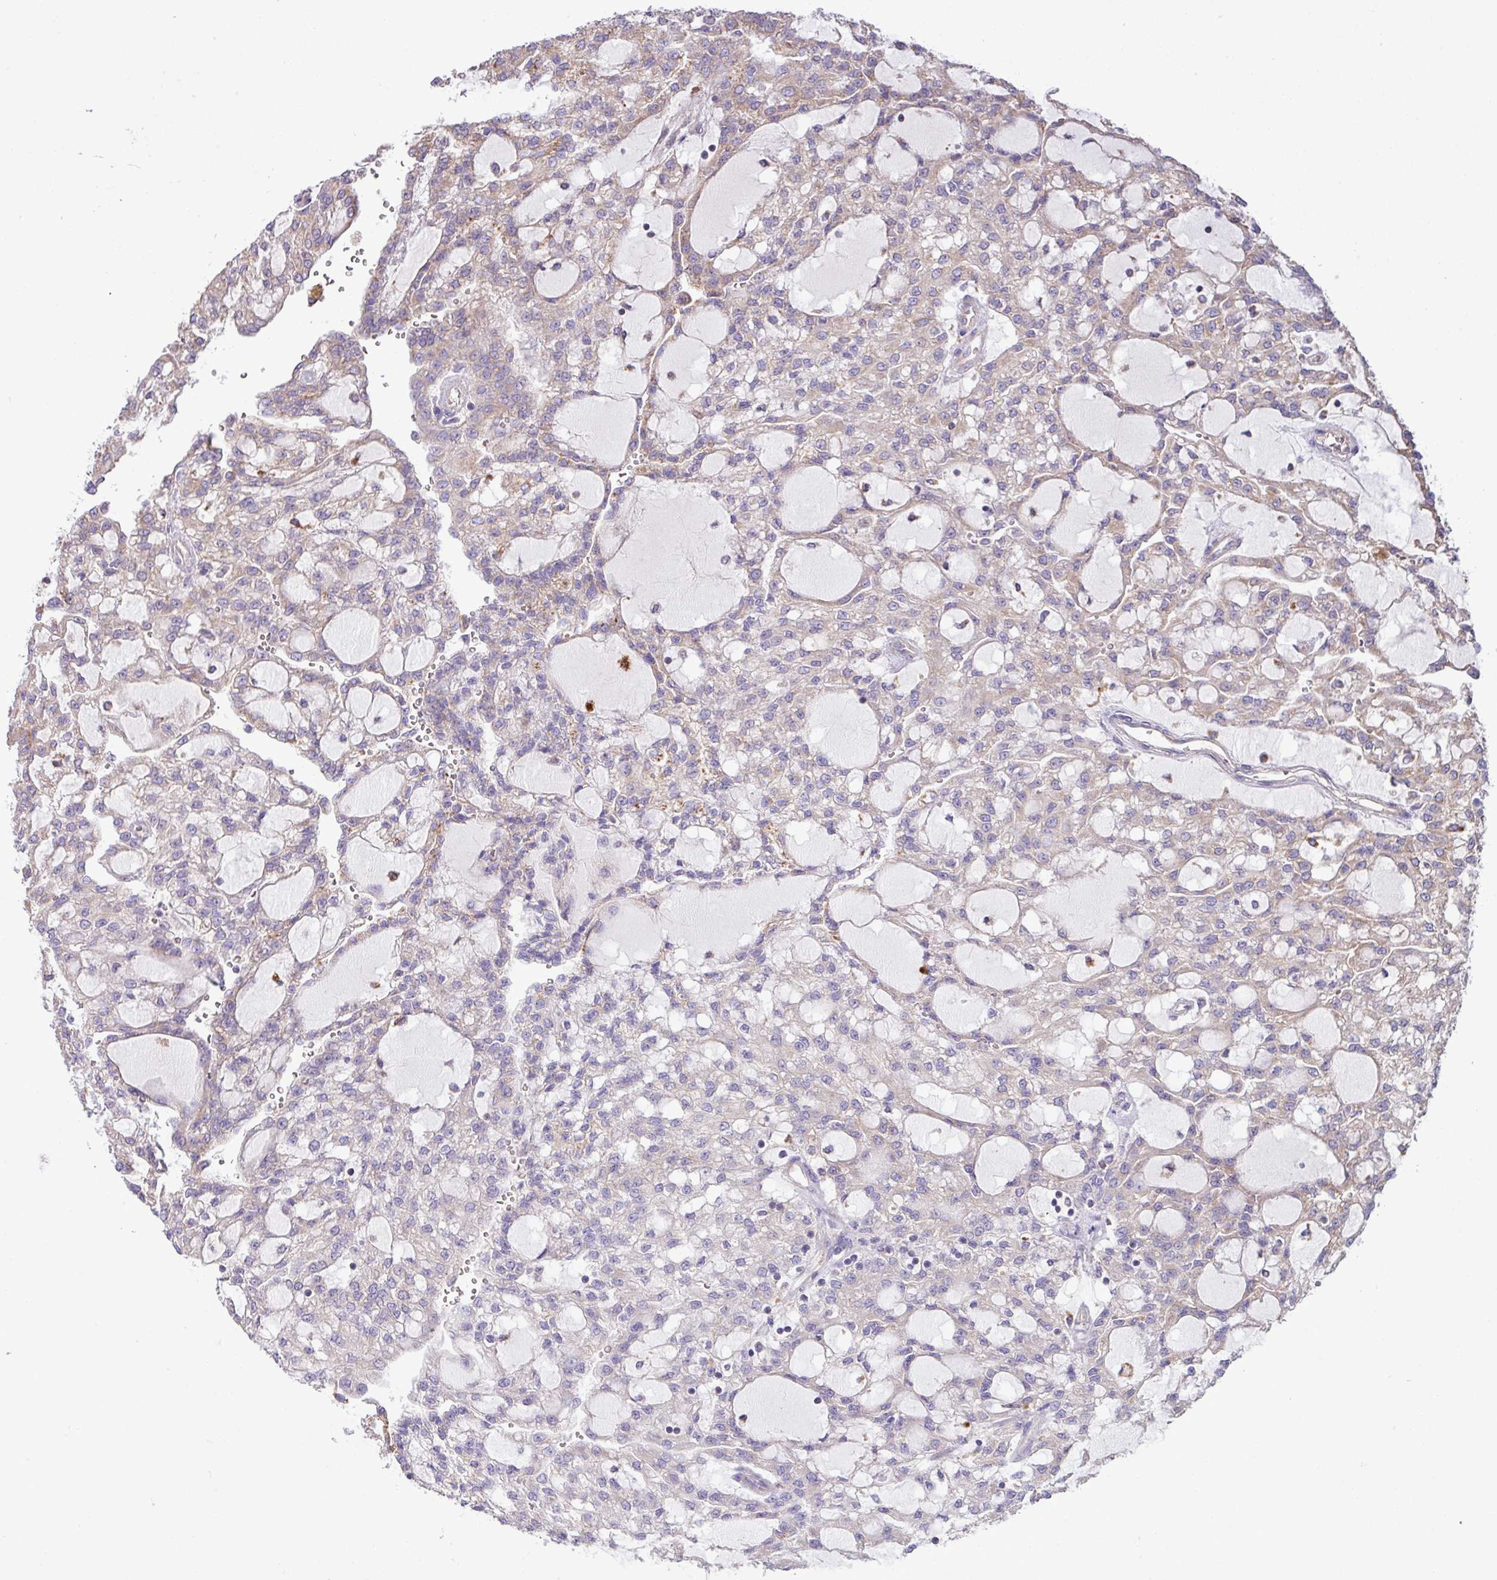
{"staining": {"intensity": "negative", "quantity": "none", "location": "none"}, "tissue": "renal cancer", "cell_type": "Tumor cells", "image_type": "cancer", "snomed": [{"axis": "morphology", "description": "Adenocarcinoma, NOS"}, {"axis": "topography", "description": "Kidney"}], "caption": "Immunohistochemistry (IHC) image of neoplastic tissue: adenocarcinoma (renal) stained with DAB (3,3'-diaminobenzidine) reveals no significant protein expression in tumor cells.", "gene": "PPM1J", "patient": {"sex": "male", "age": 63}}